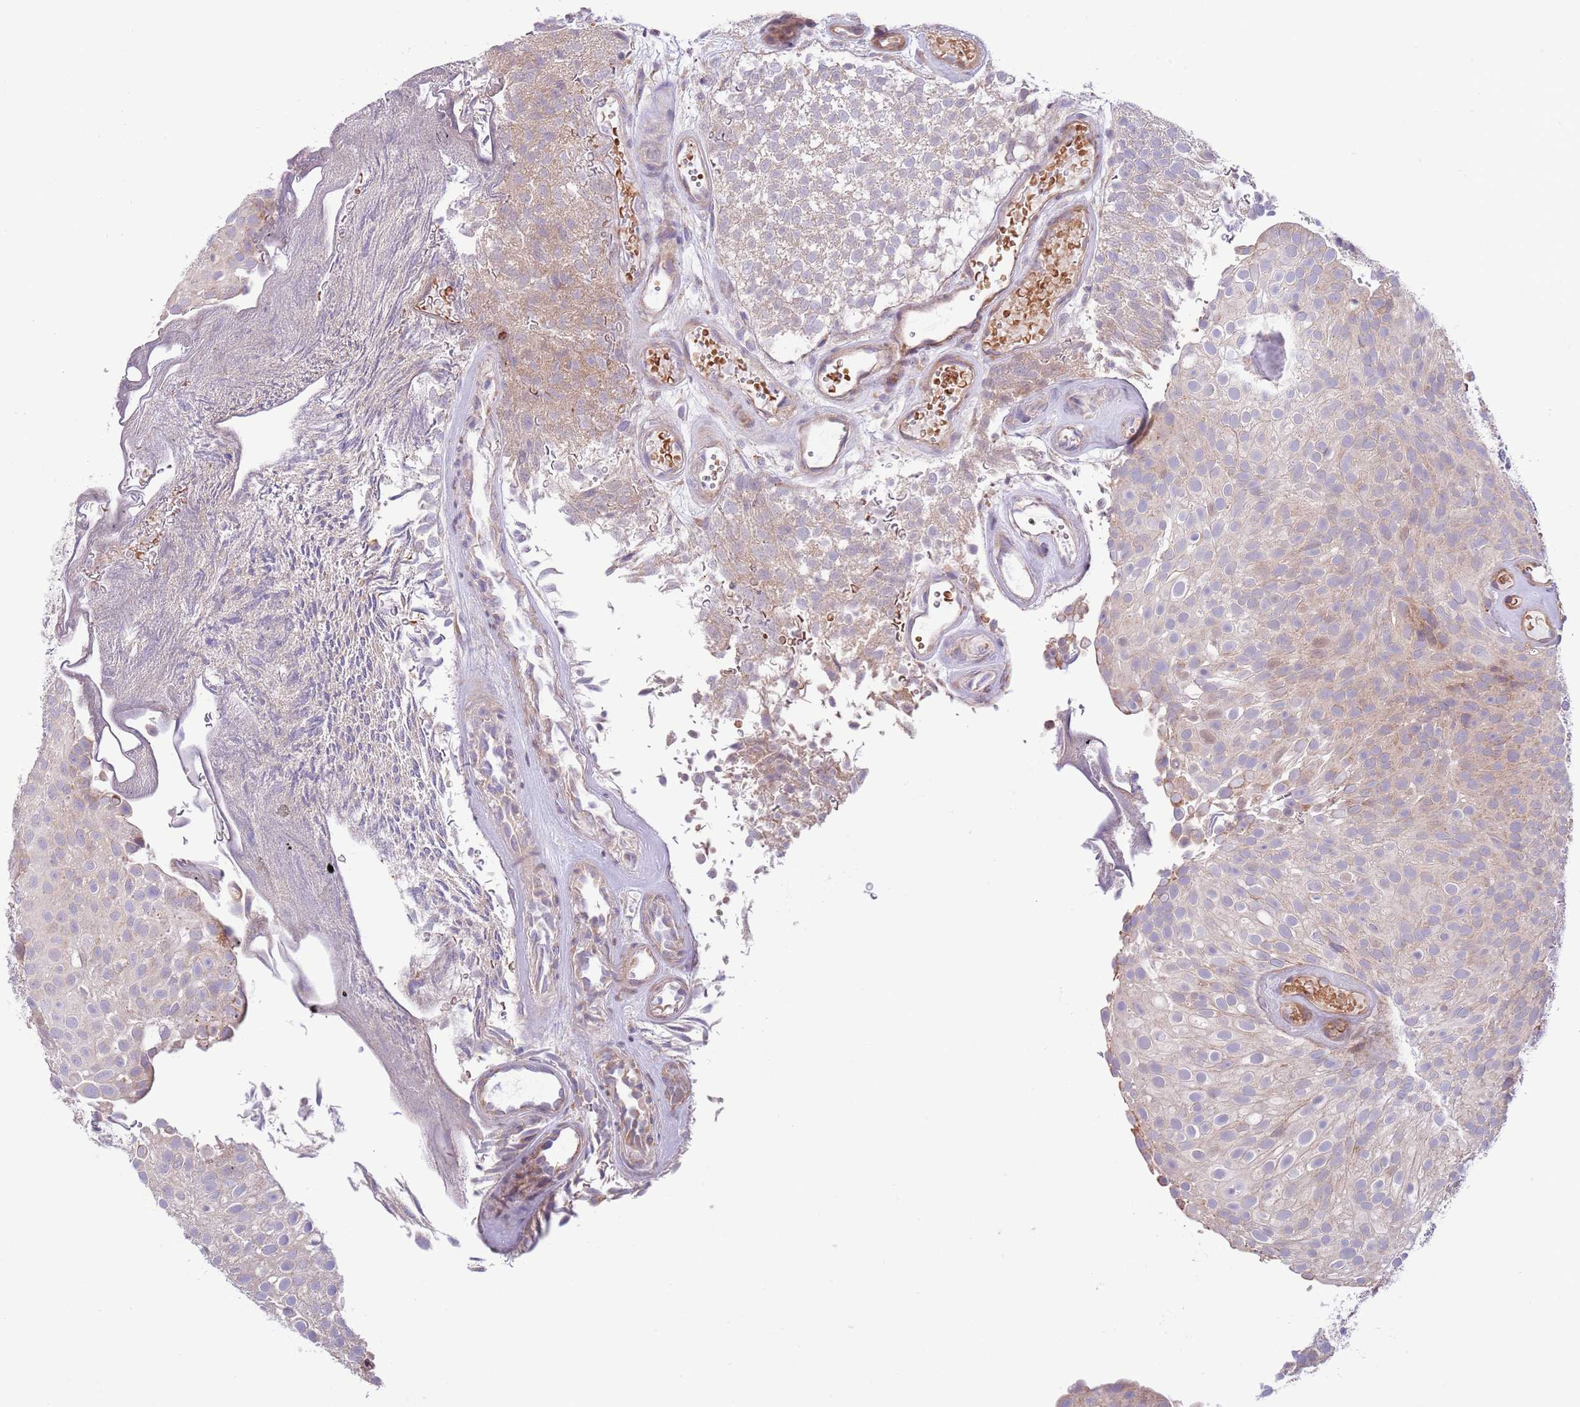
{"staining": {"intensity": "weak", "quantity": "25%-75%", "location": "cytoplasmic/membranous"}, "tissue": "urothelial cancer", "cell_type": "Tumor cells", "image_type": "cancer", "snomed": [{"axis": "morphology", "description": "Urothelial carcinoma, Low grade"}, {"axis": "topography", "description": "Urinary bladder"}], "caption": "DAB (3,3'-diaminobenzidine) immunohistochemical staining of human low-grade urothelial carcinoma displays weak cytoplasmic/membranous protein staining in about 25%-75% of tumor cells. (DAB (3,3'-diaminobenzidine) IHC, brown staining for protein, blue staining for nuclei).", "gene": "DAND5", "patient": {"sex": "male", "age": 78}}